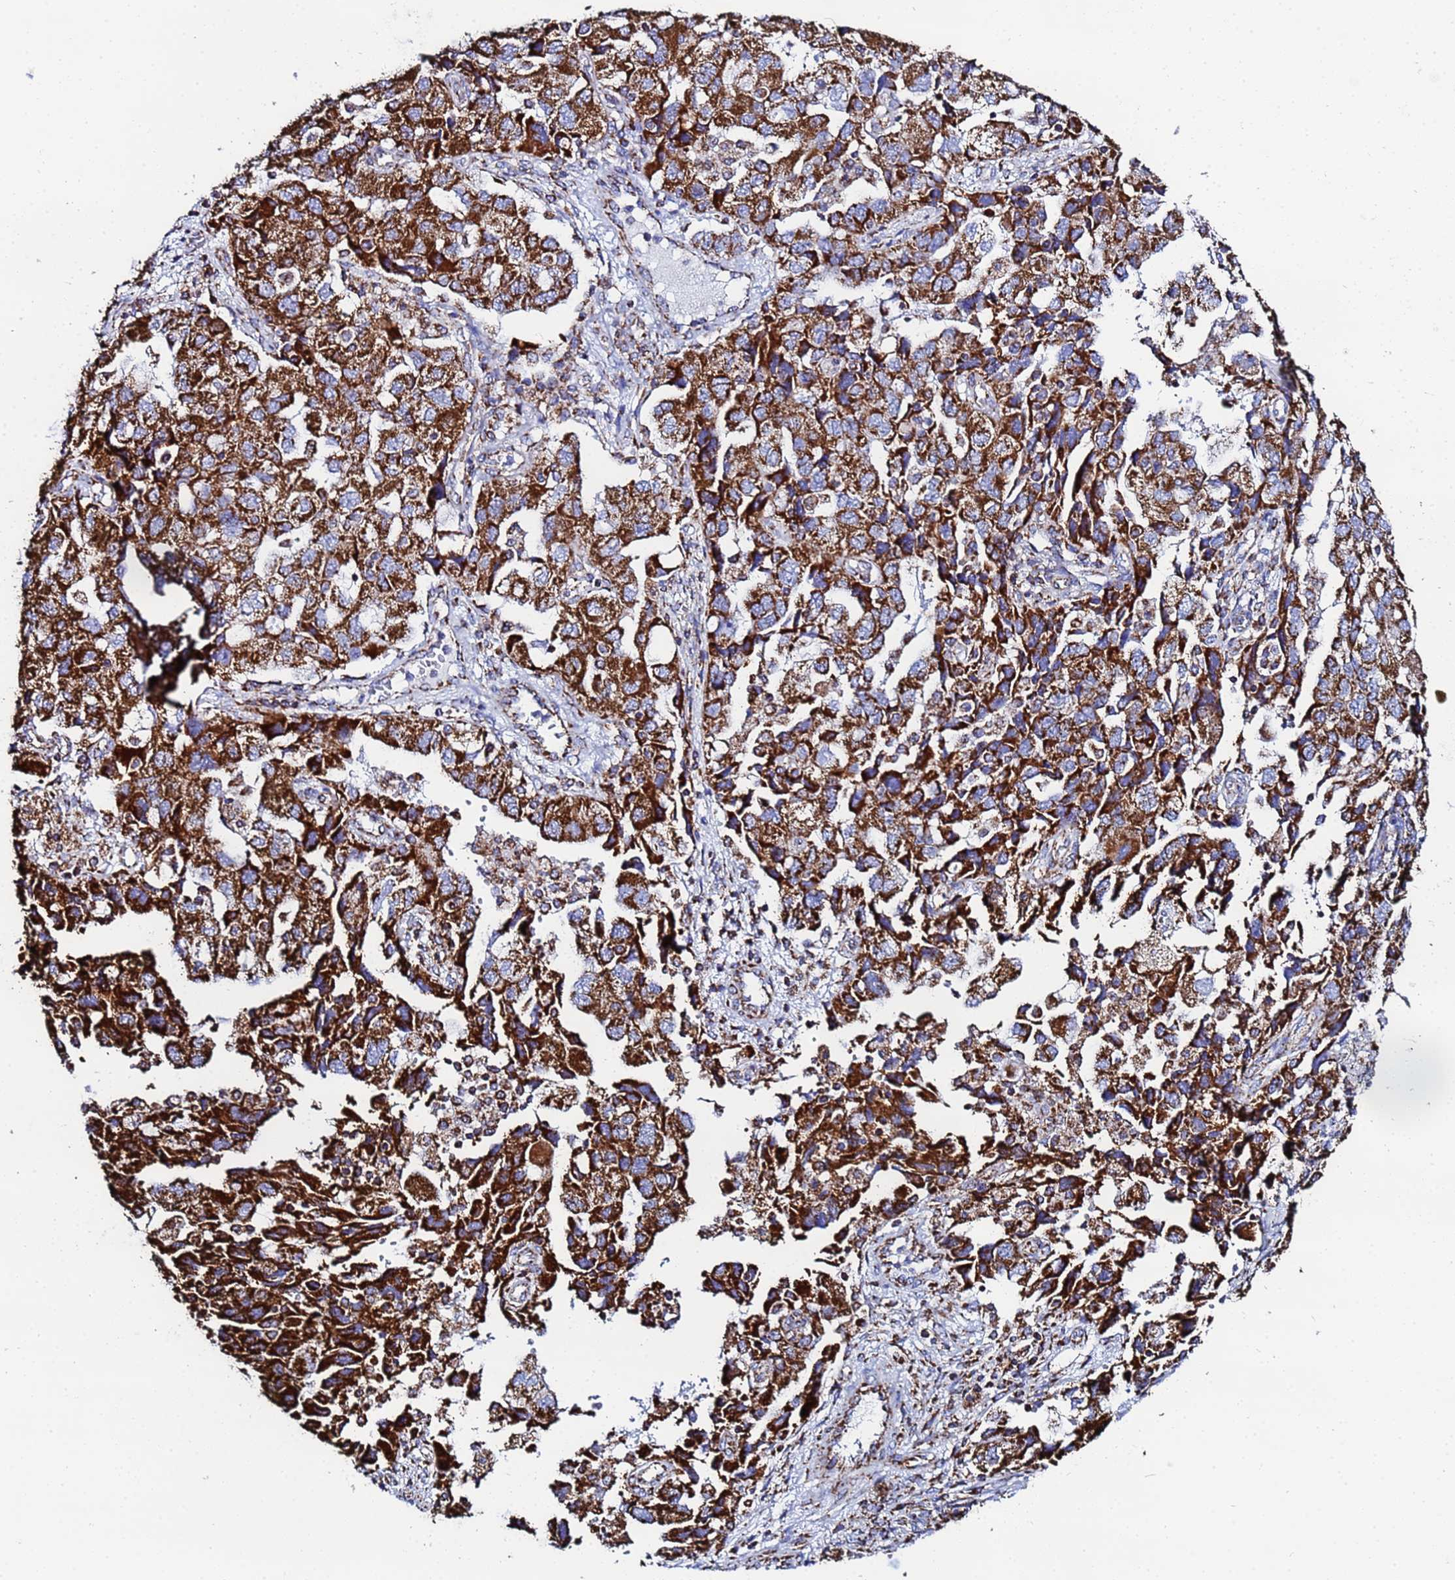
{"staining": {"intensity": "strong", "quantity": ">75%", "location": "cytoplasmic/membranous"}, "tissue": "ovarian cancer", "cell_type": "Tumor cells", "image_type": "cancer", "snomed": [{"axis": "morphology", "description": "Carcinoma, NOS"}, {"axis": "morphology", "description": "Cystadenocarcinoma, serous, NOS"}, {"axis": "topography", "description": "Ovary"}], "caption": "A brown stain highlights strong cytoplasmic/membranous positivity of a protein in human carcinoma (ovarian) tumor cells. (brown staining indicates protein expression, while blue staining denotes nuclei).", "gene": "GLUD1", "patient": {"sex": "female", "age": 69}}